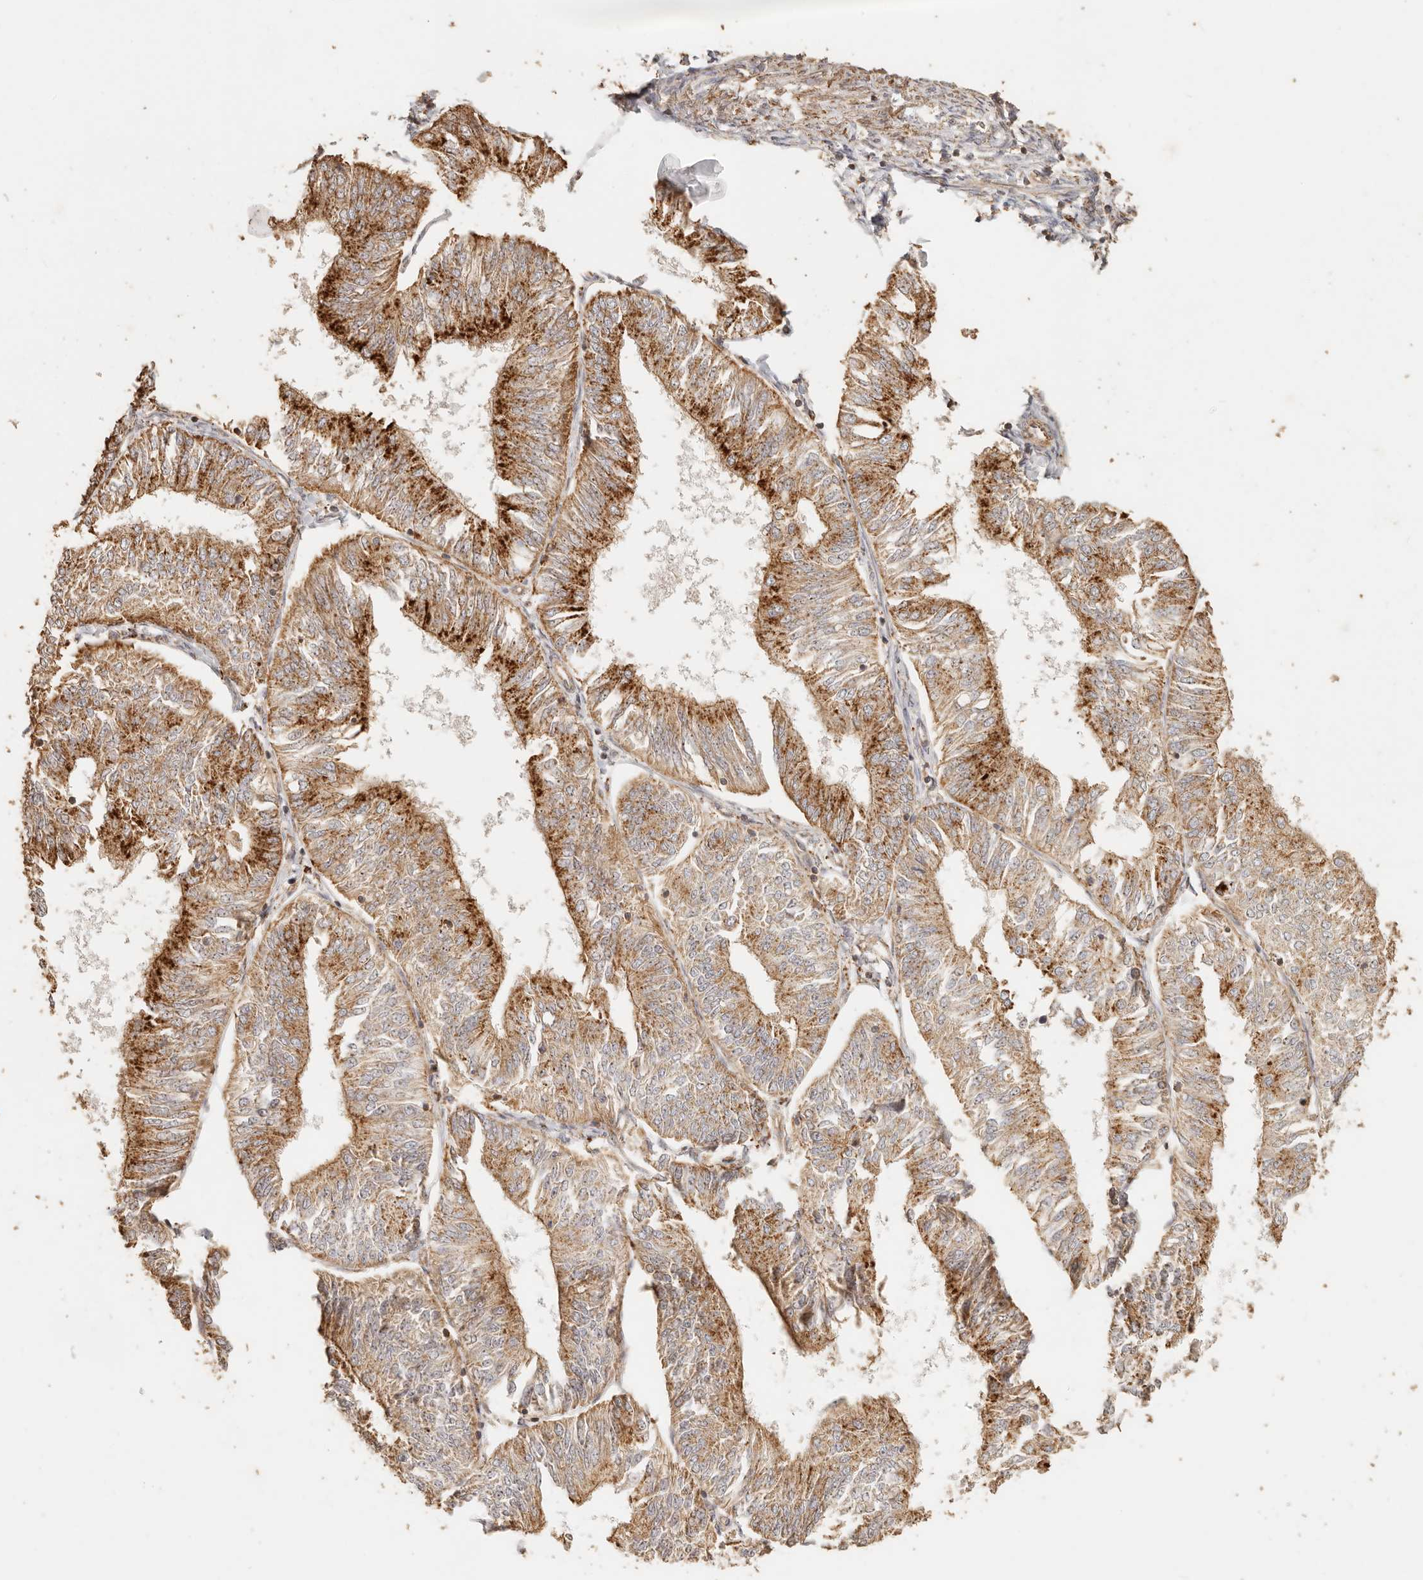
{"staining": {"intensity": "strong", "quantity": ">75%", "location": "cytoplasmic/membranous"}, "tissue": "endometrial cancer", "cell_type": "Tumor cells", "image_type": "cancer", "snomed": [{"axis": "morphology", "description": "Adenocarcinoma, NOS"}, {"axis": "topography", "description": "Endometrium"}], "caption": "An image of human adenocarcinoma (endometrial) stained for a protein exhibits strong cytoplasmic/membranous brown staining in tumor cells.", "gene": "PTPN22", "patient": {"sex": "female", "age": 58}}